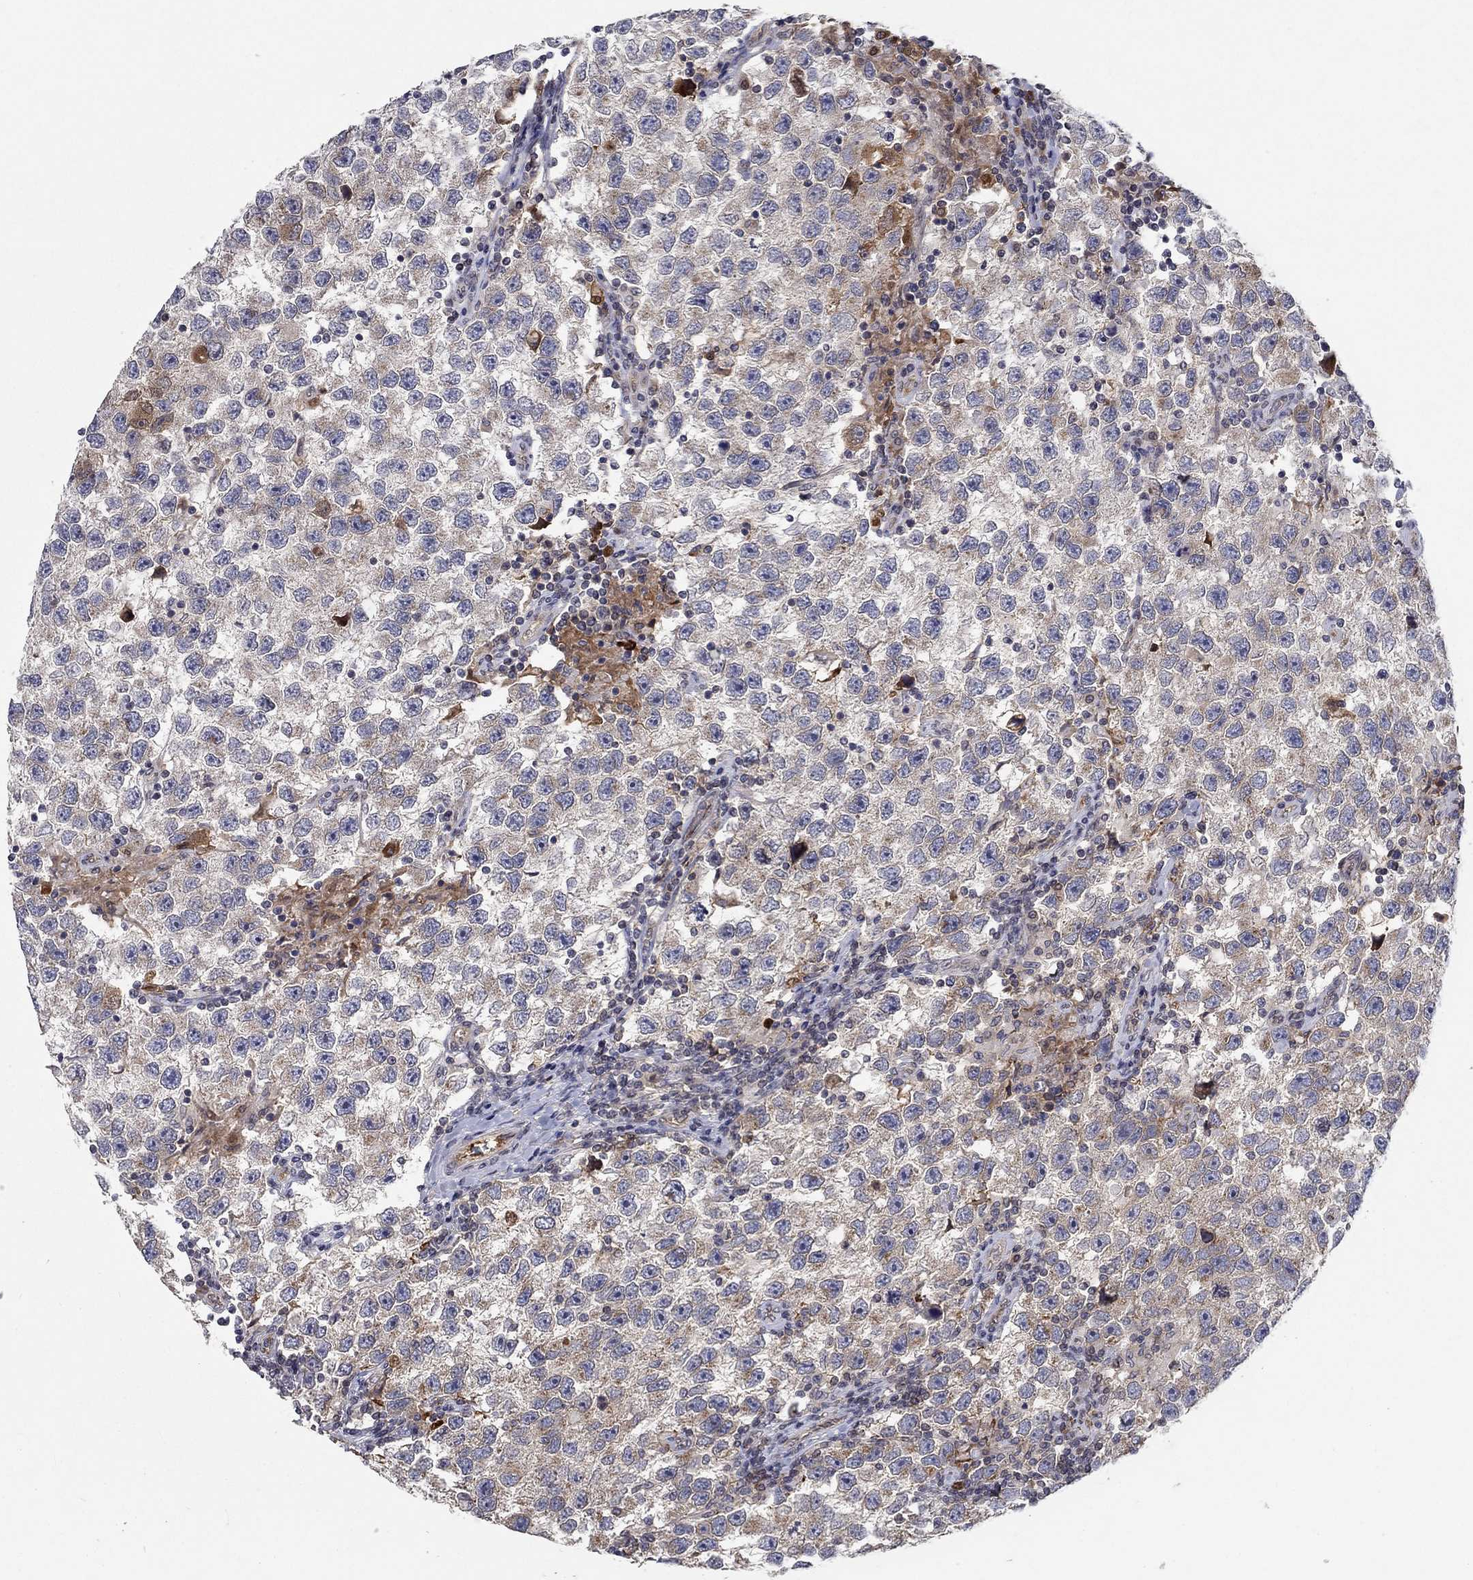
{"staining": {"intensity": "weak", "quantity": "25%-75%", "location": "cytoplasmic/membranous"}, "tissue": "testis cancer", "cell_type": "Tumor cells", "image_type": "cancer", "snomed": [{"axis": "morphology", "description": "Seminoma, NOS"}, {"axis": "topography", "description": "Testis"}], "caption": "The immunohistochemical stain labels weak cytoplasmic/membranous staining in tumor cells of testis cancer tissue. Nuclei are stained in blue.", "gene": "CETN3", "patient": {"sex": "male", "age": 26}}